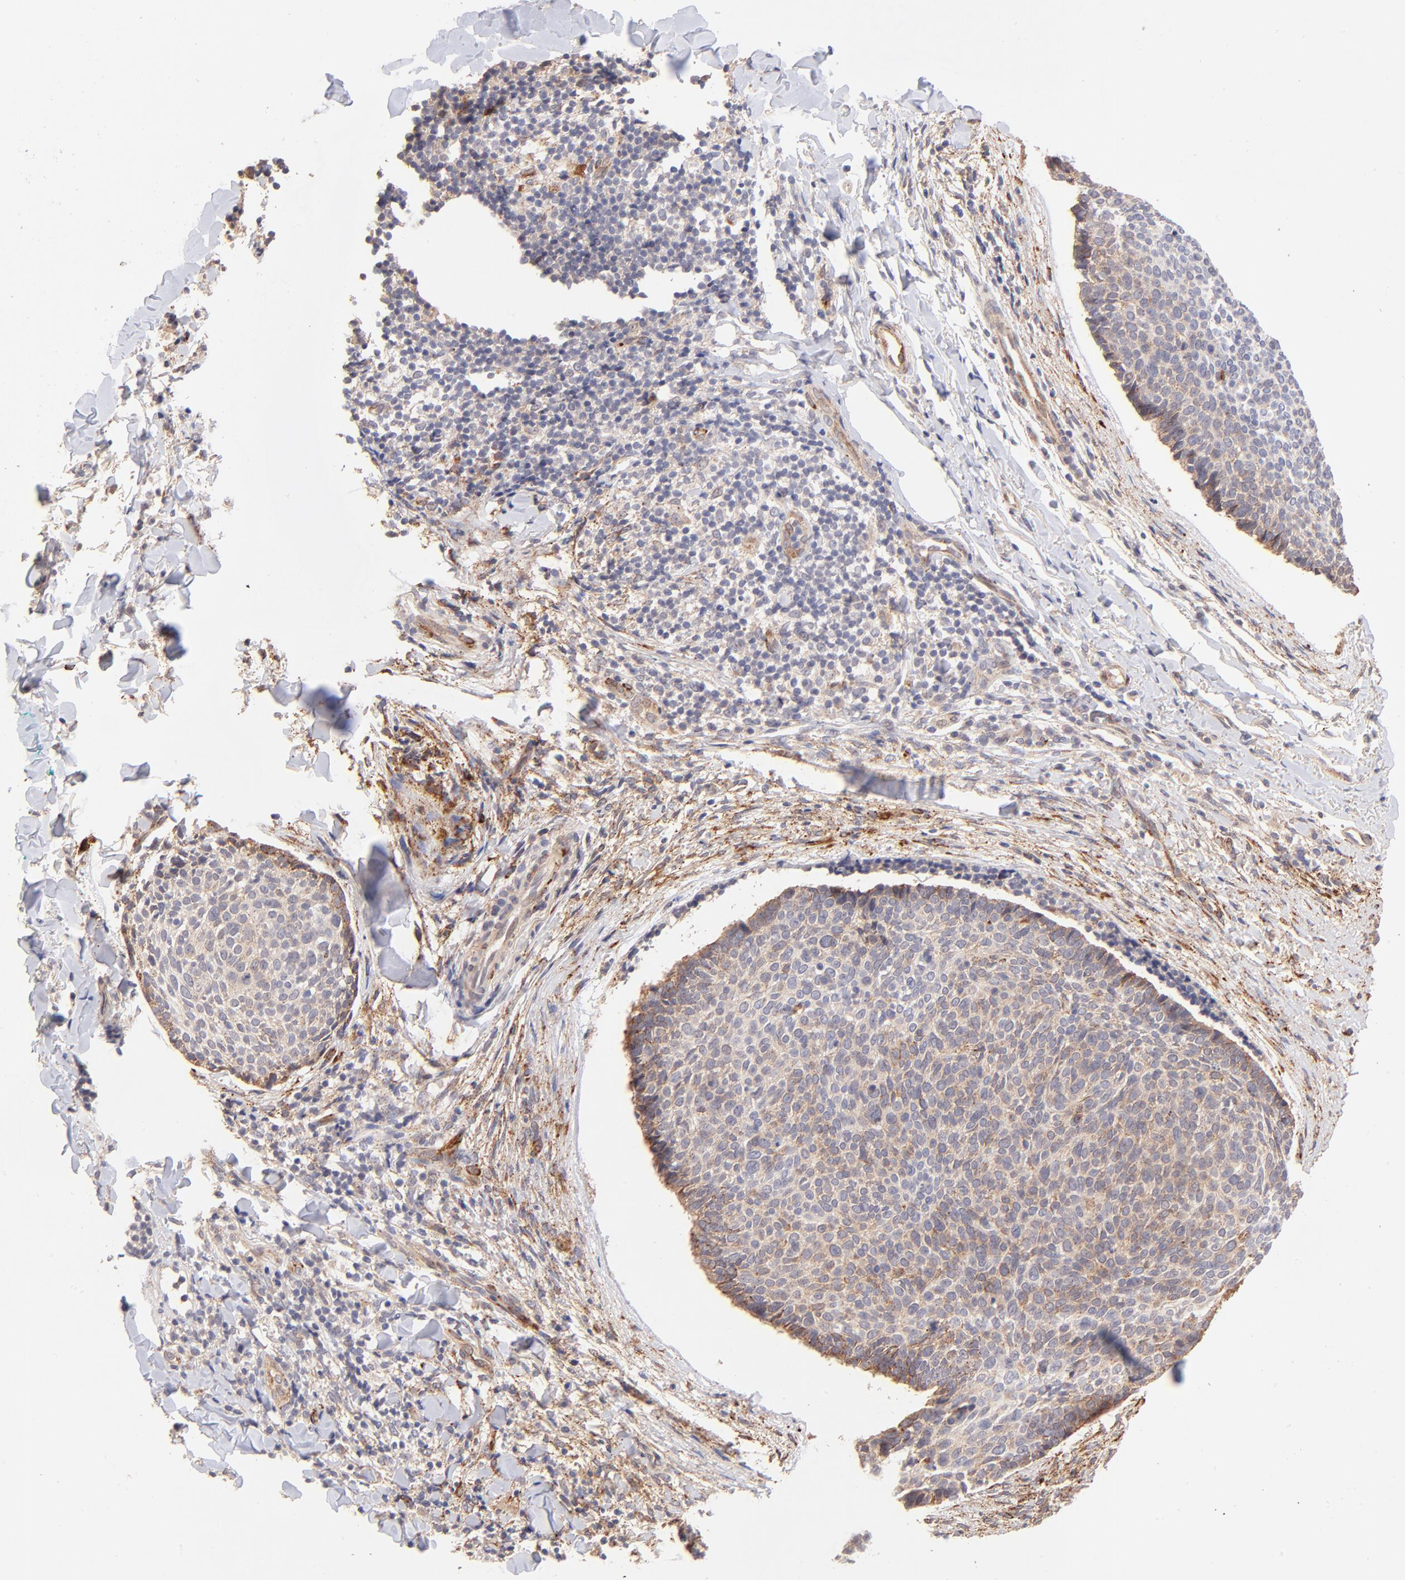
{"staining": {"intensity": "moderate", "quantity": "25%-75%", "location": "cytoplasmic/membranous"}, "tissue": "skin cancer", "cell_type": "Tumor cells", "image_type": "cancer", "snomed": [{"axis": "morphology", "description": "Normal tissue, NOS"}, {"axis": "morphology", "description": "Basal cell carcinoma"}, {"axis": "topography", "description": "Skin"}], "caption": "Moderate cytoplasmic/membranous protein expression is seen in about 25%-75% of tumor cells in basal cell carcinoma (skin).", "gene": "SPARC", "patient": {"sex": "female", "age": 57}}